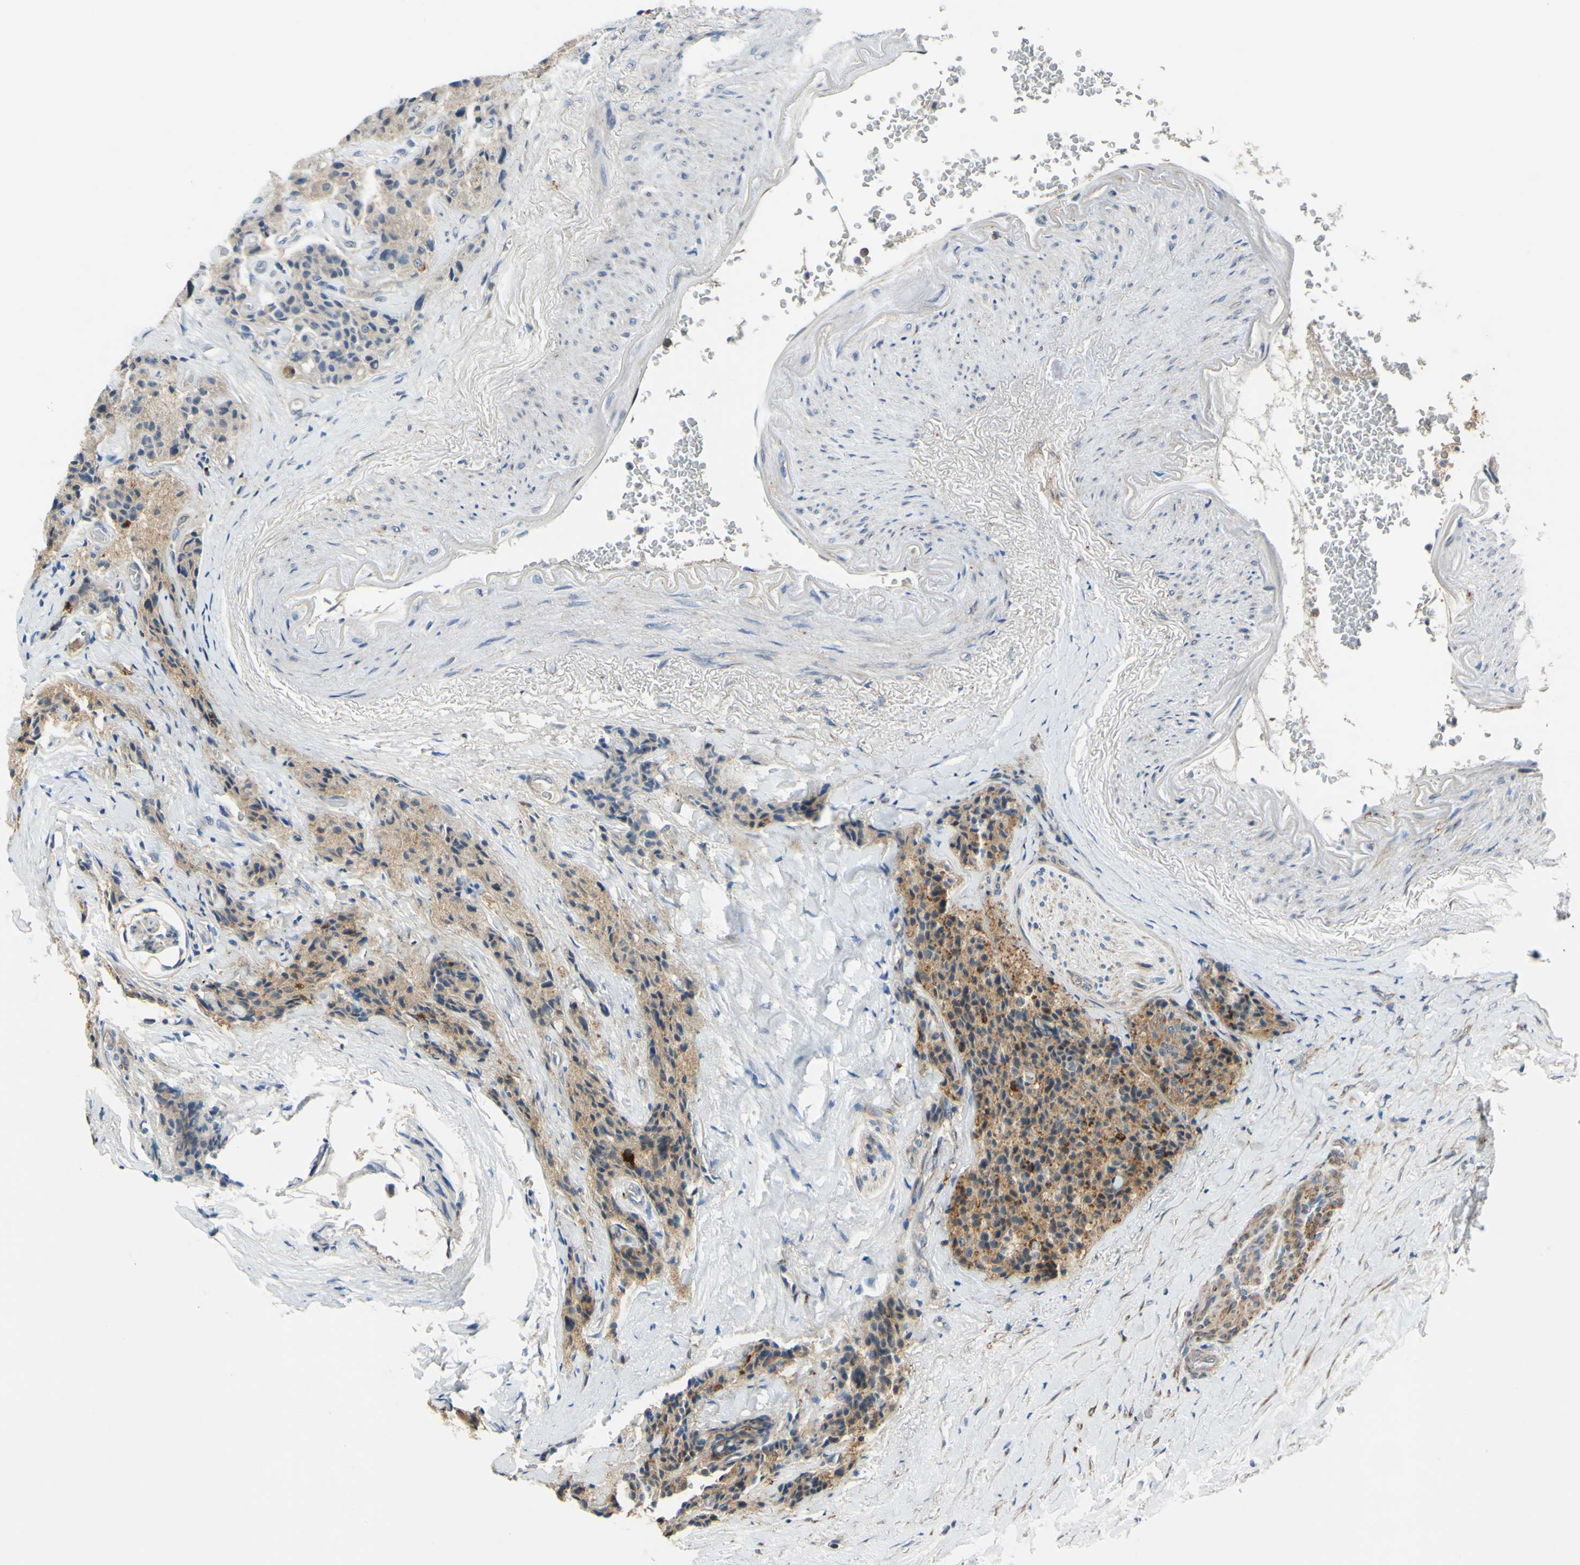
{"staining": {"intensity": "weak", "quantity": ">75%", "location": "cytoplasmic/membranous"}, "tissue": "carcinoid", "cell_type": "Tumor cells", "image_type": "cancer", "snomed": [{"axis": "morphology", "description": "Carcinoid, malignant, NOS"}, {"axis": "topography", "description": "Colon"}], "caption": "Human carcinoid stained with a protein marker shows weak staining in tumor cells.", "gene": "ARHGAP1", "patient": {"sex": "female", "age": 61}}